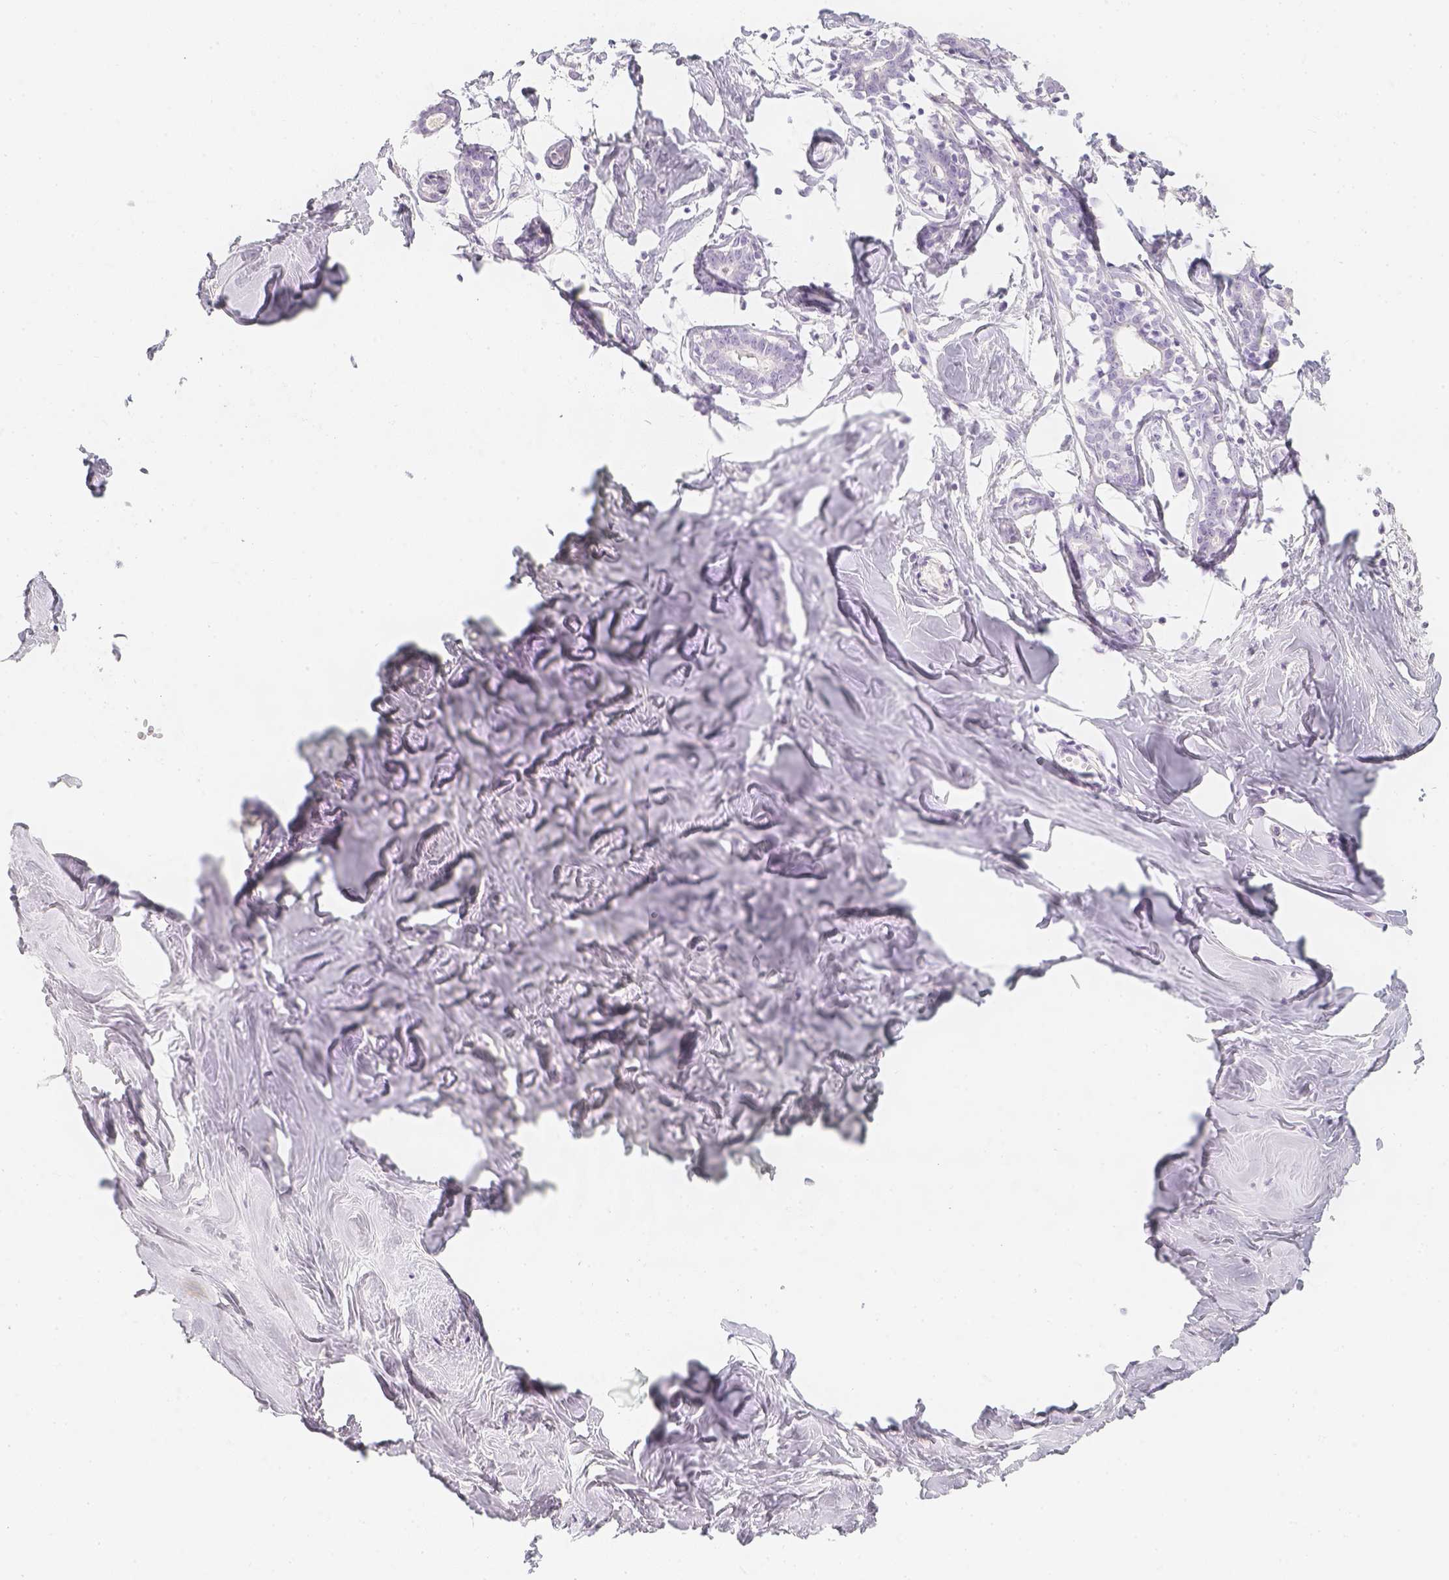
{"staining": {"intensity": "negative", "quantity": "none", "location": "none"}, "tissue": "breast", "cell_type": "Adipocytes", "image_type": "normal", "snomed": [{"axis": "morphology", "description": "Normal tissue, NOS"}, {"axis": "topography", "description": "Breast"}], "caption": "This is an IHC image of benign breast. There is no positivity in adipocytes.", "gene": "SLC18A1", "patient": {"sex": "female", "age": 27}}